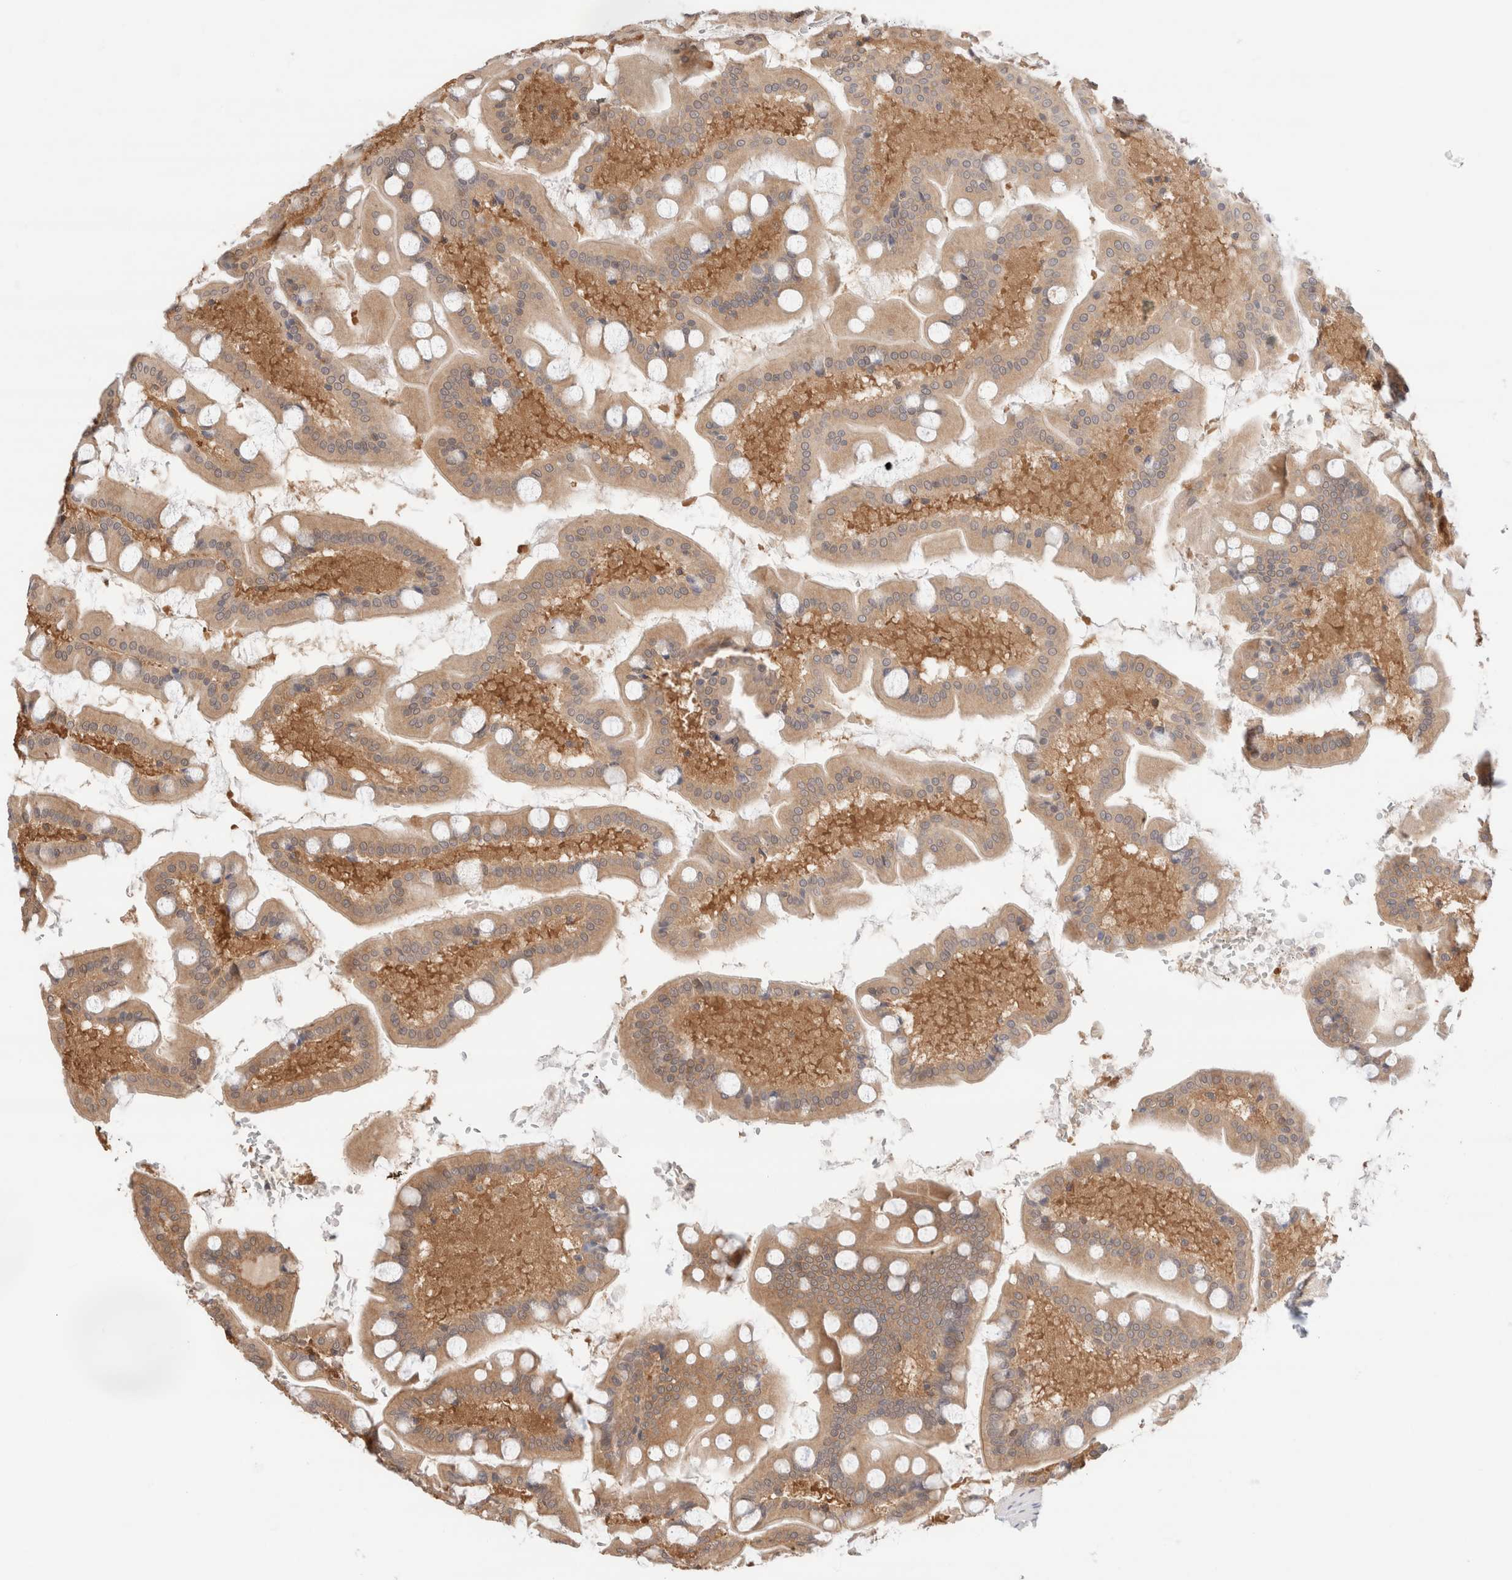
{"staining": {"intensity": "moderate", "quantity": ">75%", "location": "cytoplasmic/membranous"}, "tissue": "small intestine", "cell_type": "Glandular cells", "image_type": "normal", "snomed": [{"axis": "morphology", "description": "Normal tissue, NOS"}, {"axis": "topography", "description": "Small intestine"}], "caption": "Immunohistochemistry (IHC) histopathology image of unremarkable small intestine: small intestine stained using IHC demonstrates medium levels of moderate protein expression localized specifically in the cytoplasmic/membranous of glandular cells, appearing as a cytoplasmic/membranous brown color.", "gene": "C17orf97", "patient": {"sex": "male", "age": 41}}